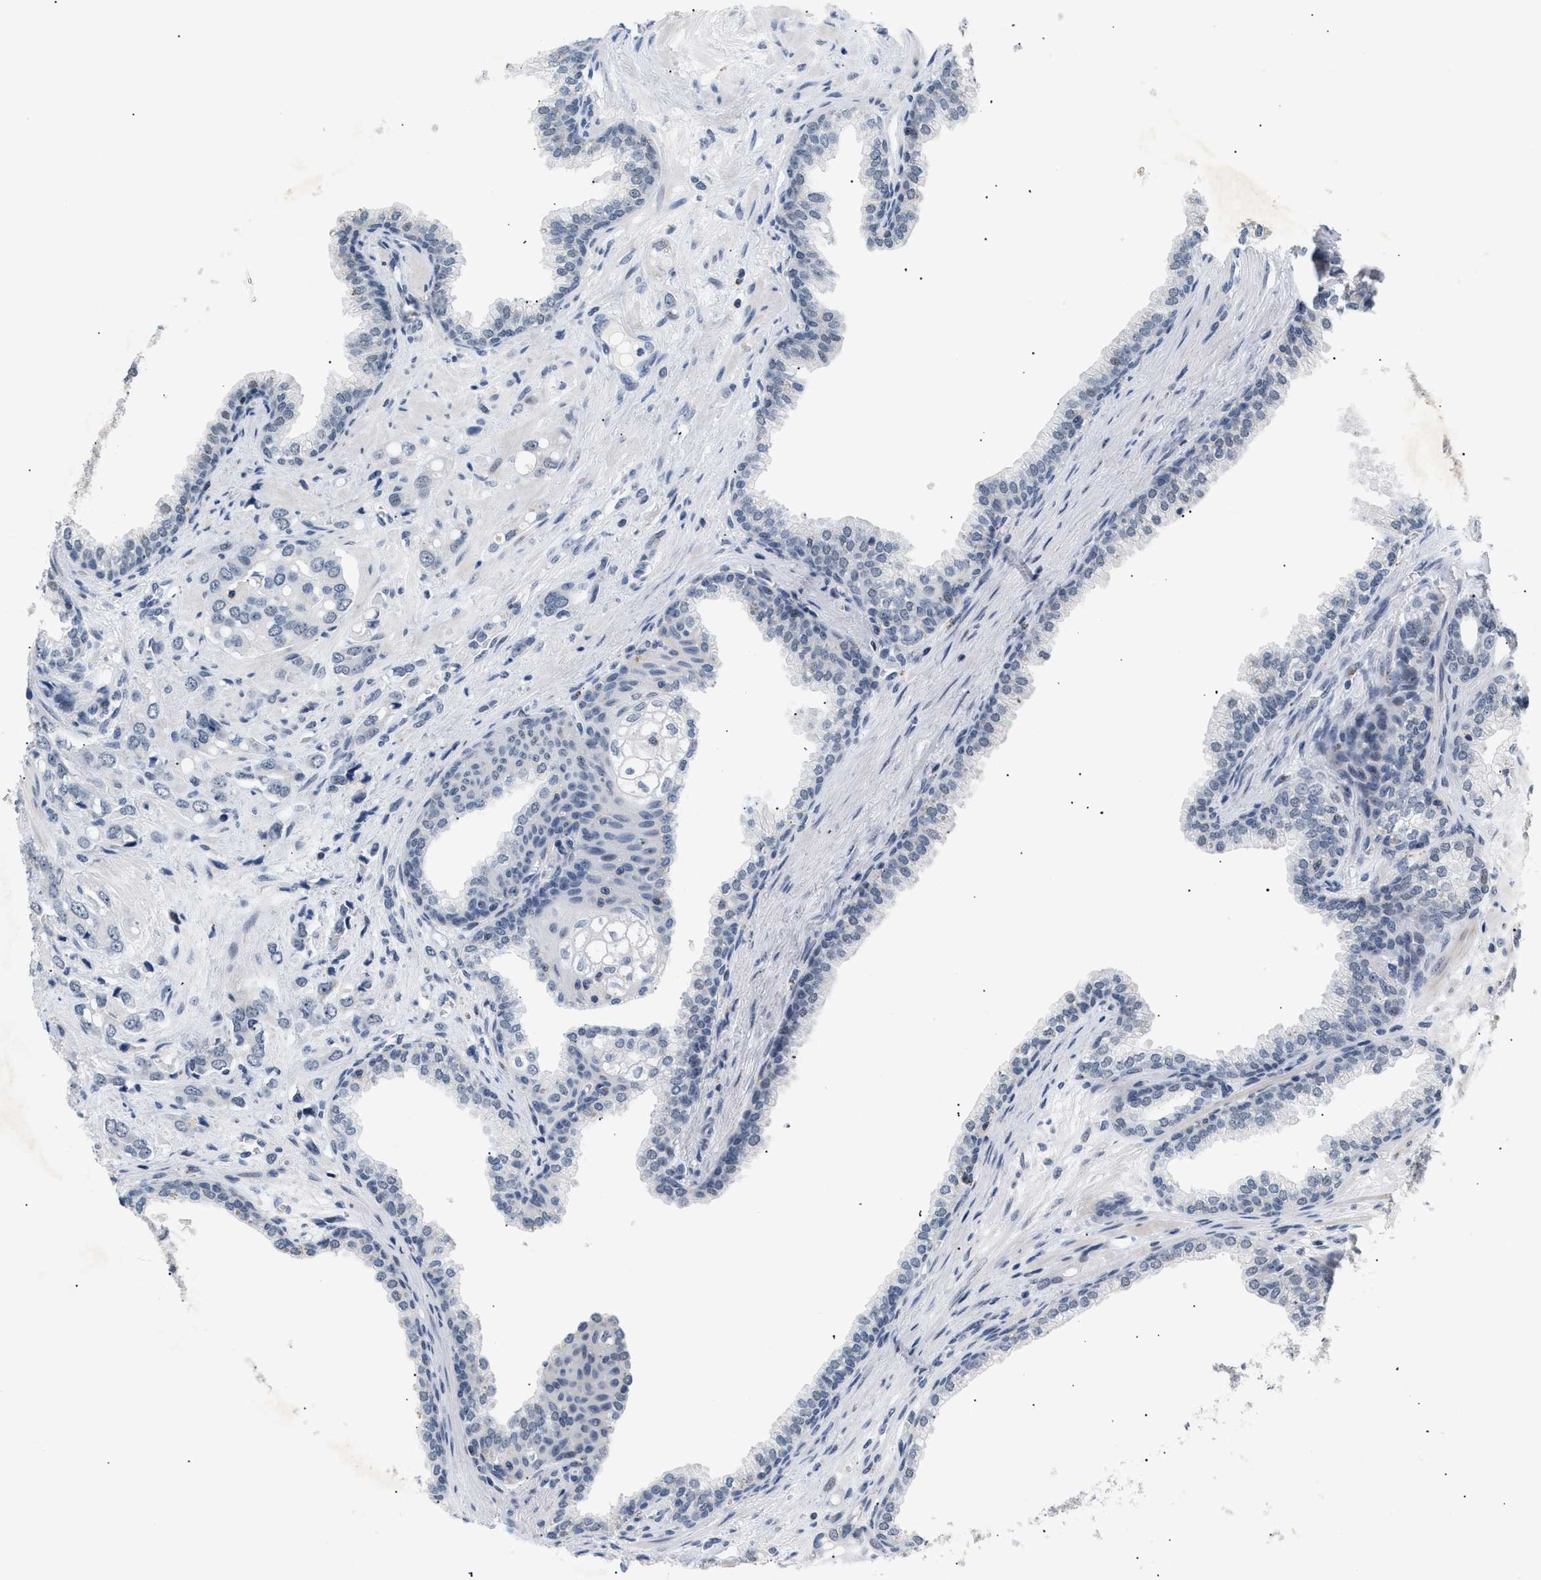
{"staining": {"intensity": "negative", "quantity": "none", "location": "none"}, "tissue": "prostate cancer", "cell_type": "Tumor cells", "image_type": "cancer", "snomed": [{"axis": "morphology", "description": "Adenocarcinoma, High grade"}, {"axis": "topography", "description": "Prostate"}], "caption": "Immunohistochemistry (IHC) photomicrograph of neoplastic tissue: prostate cancer stained with DAB (3,3'-diaminobenzidine) demonstrates no significant protein positivity in tumor cells. (DAB immunohistochemistry, high magnification).", "gene": "KCNC3", "patient": {"sex": "male", "age": 52}}